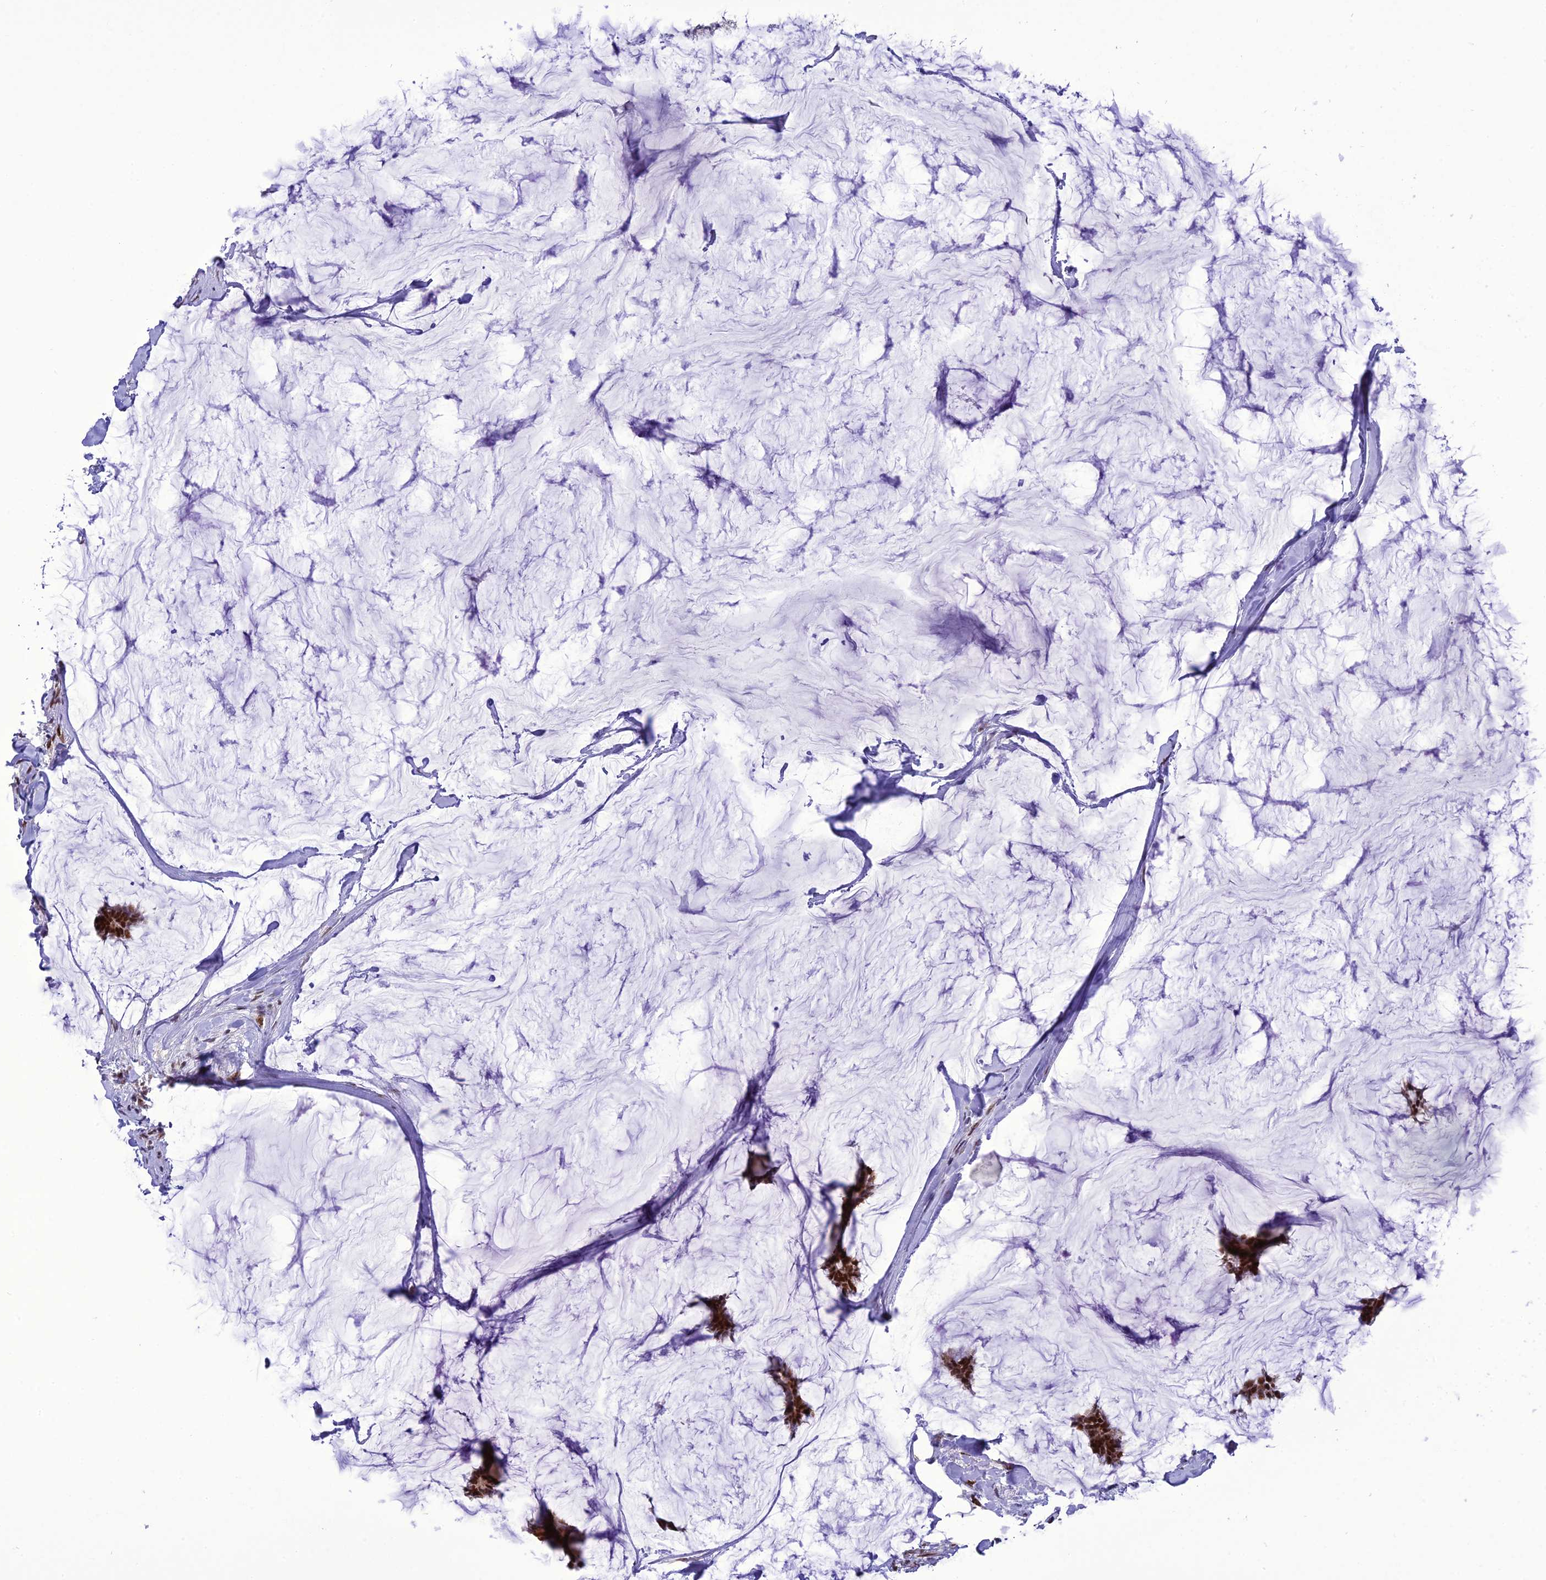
{"staining": {"intensity": "strong", "quantity": ">75%", "location": "nuclear"}, "tissue": "breast cancer", "cell_type": "Tumor cells", "image_type": "cancer", "snomed": [{"axis": "morphology", "description": "Duct carcinoma"}, {"axis": "topography", "description": "Breast"}], "caption": "Immunohistochemical staining of human breast cancer reveals high levels of strong nuclear protein expression in about >75% of tumor cells. Using DAB (brown) and hematoxylin (blue) stains, captured at high magnification using brightfield microscopy.", "gene": "DDX1", "patient": {"sex": "female", "age": 93}}